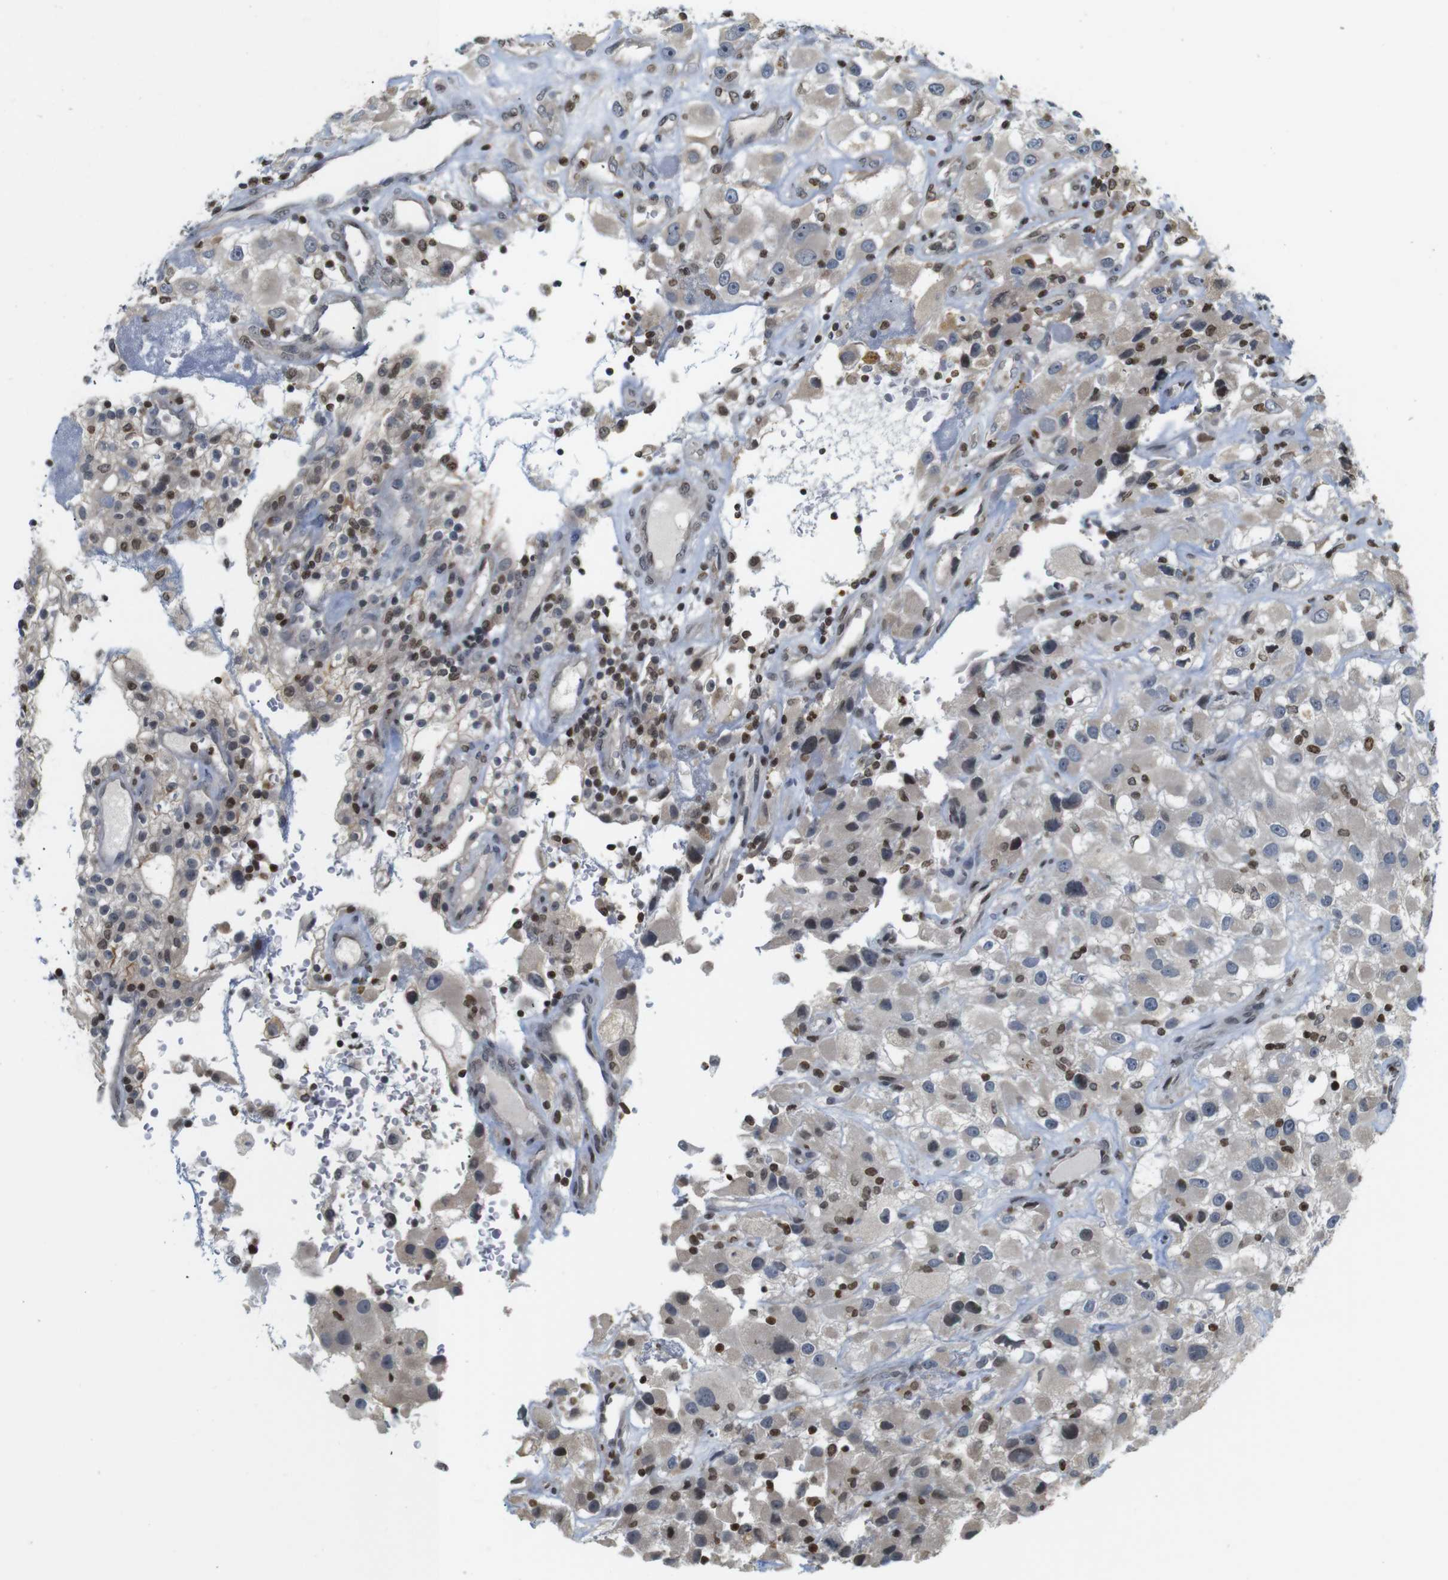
{"staining": {"intensity": "weak", "quantity": ">75%", "location": "cytoplasmic/membranous,nuclear"}, "tissue": "renal cancer", "cell_type": "Tumor cells", "image_type": "cancer", "snomed": [{"axis": "morphology", "description": "Adenocarcinoma, NOS"}, {"axis": "topography", "description": "Kidney"}], "caption": "This image demonstrates immunohistochemistry staining of renal cancer (adenocarcinoma), with low weak cytoplasmic/membranous and nuclear expression in about >75% of tumor cells.", "gene": "MBD1", "patient": {"sex": "female", "age": 52}}